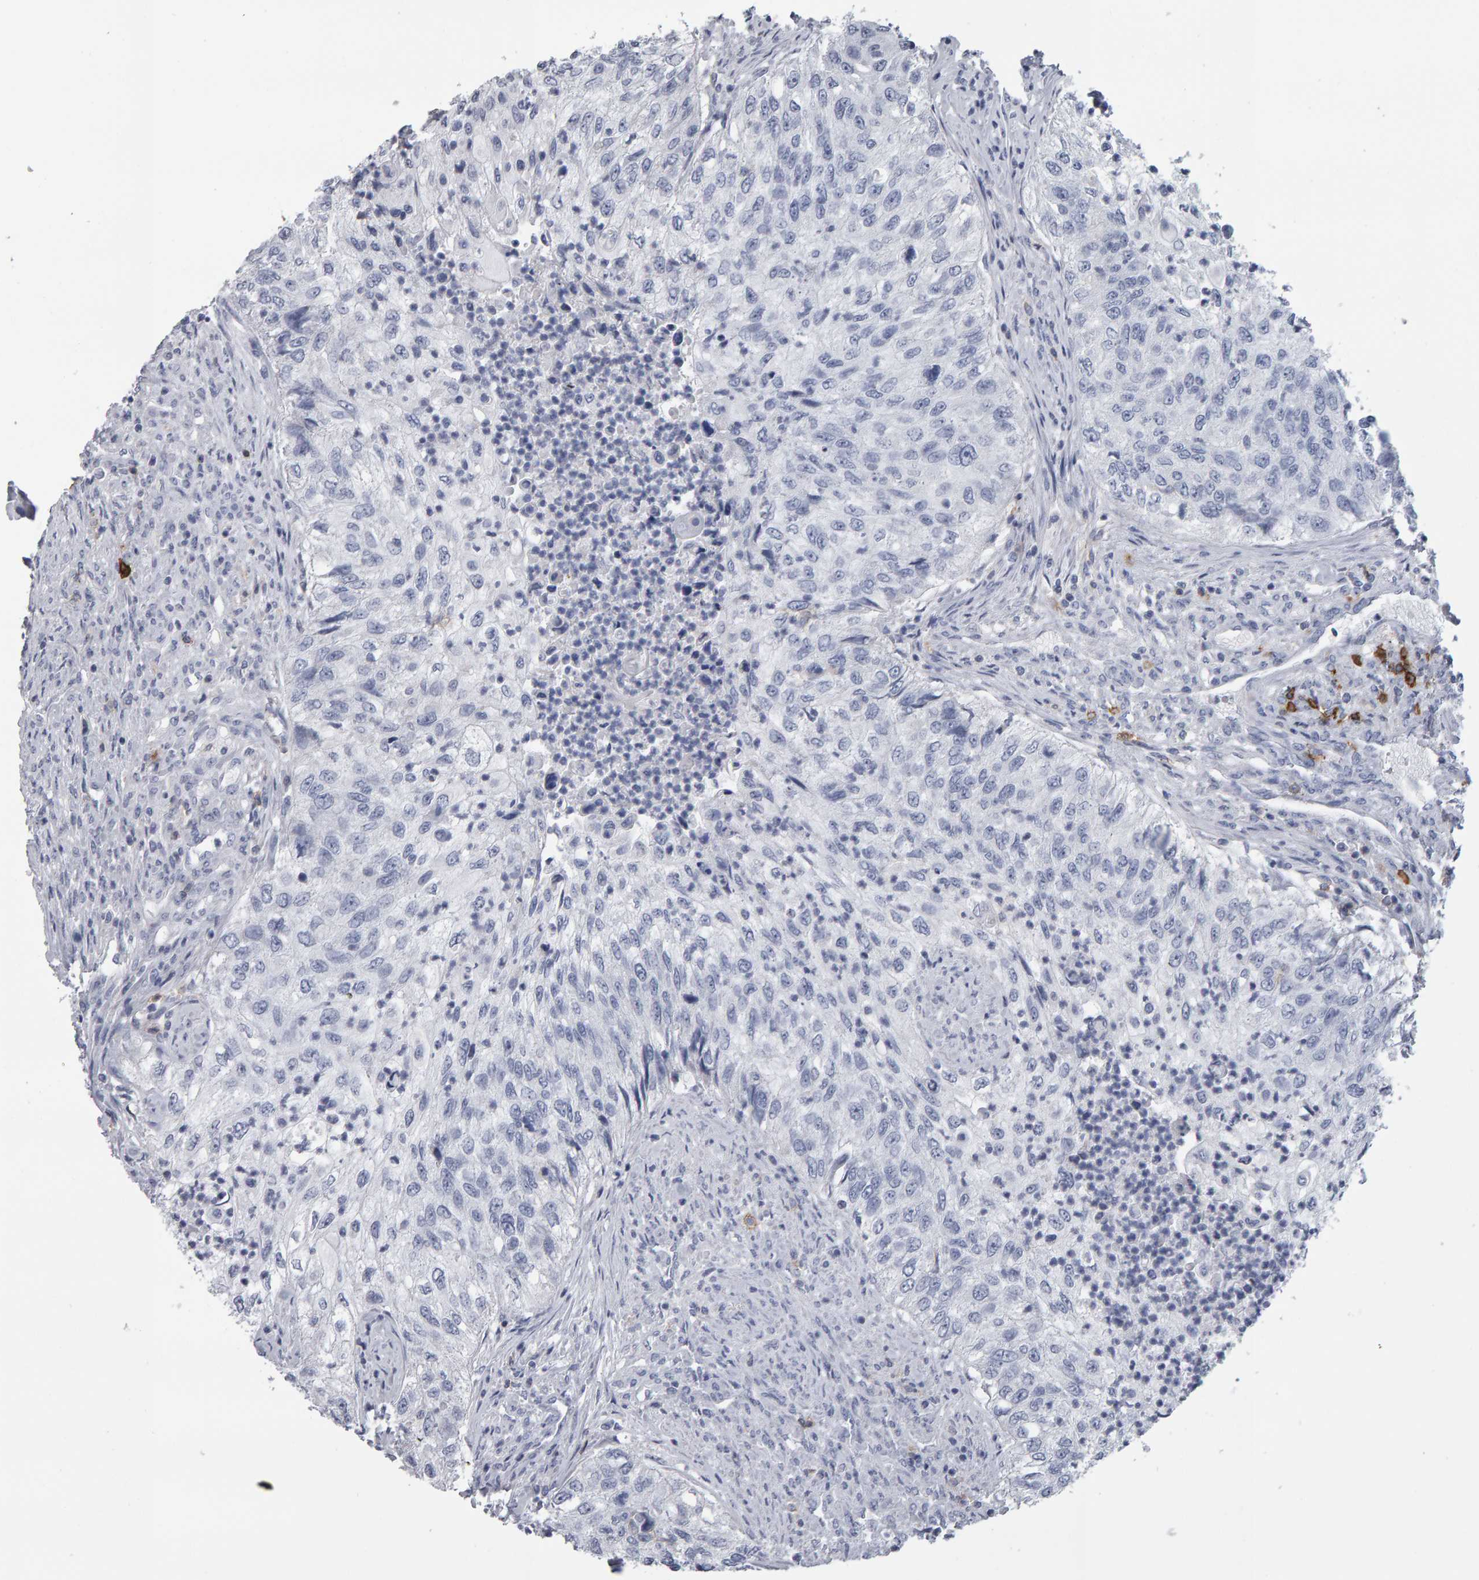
{"staining": {"intensity": "negative", "quantity": "none", "location": "none"}, "tissue": "urothelial cancer", "cell_type": "Tumor cells", "image_type": "cancer", "snomed": [{"axis": "morphology", "description": "Urothelial carcinoma, High grade"}, {"axis": "topography", "description": "Urinary bladder"}], "caption": "High power microscopy image of an immunohistochemistry image of urothelial carcinoma (high-grade), revealing no significant expression in tumor cells.", "gene": "CD38", "patient": {"sex": "female", "age": 60}}